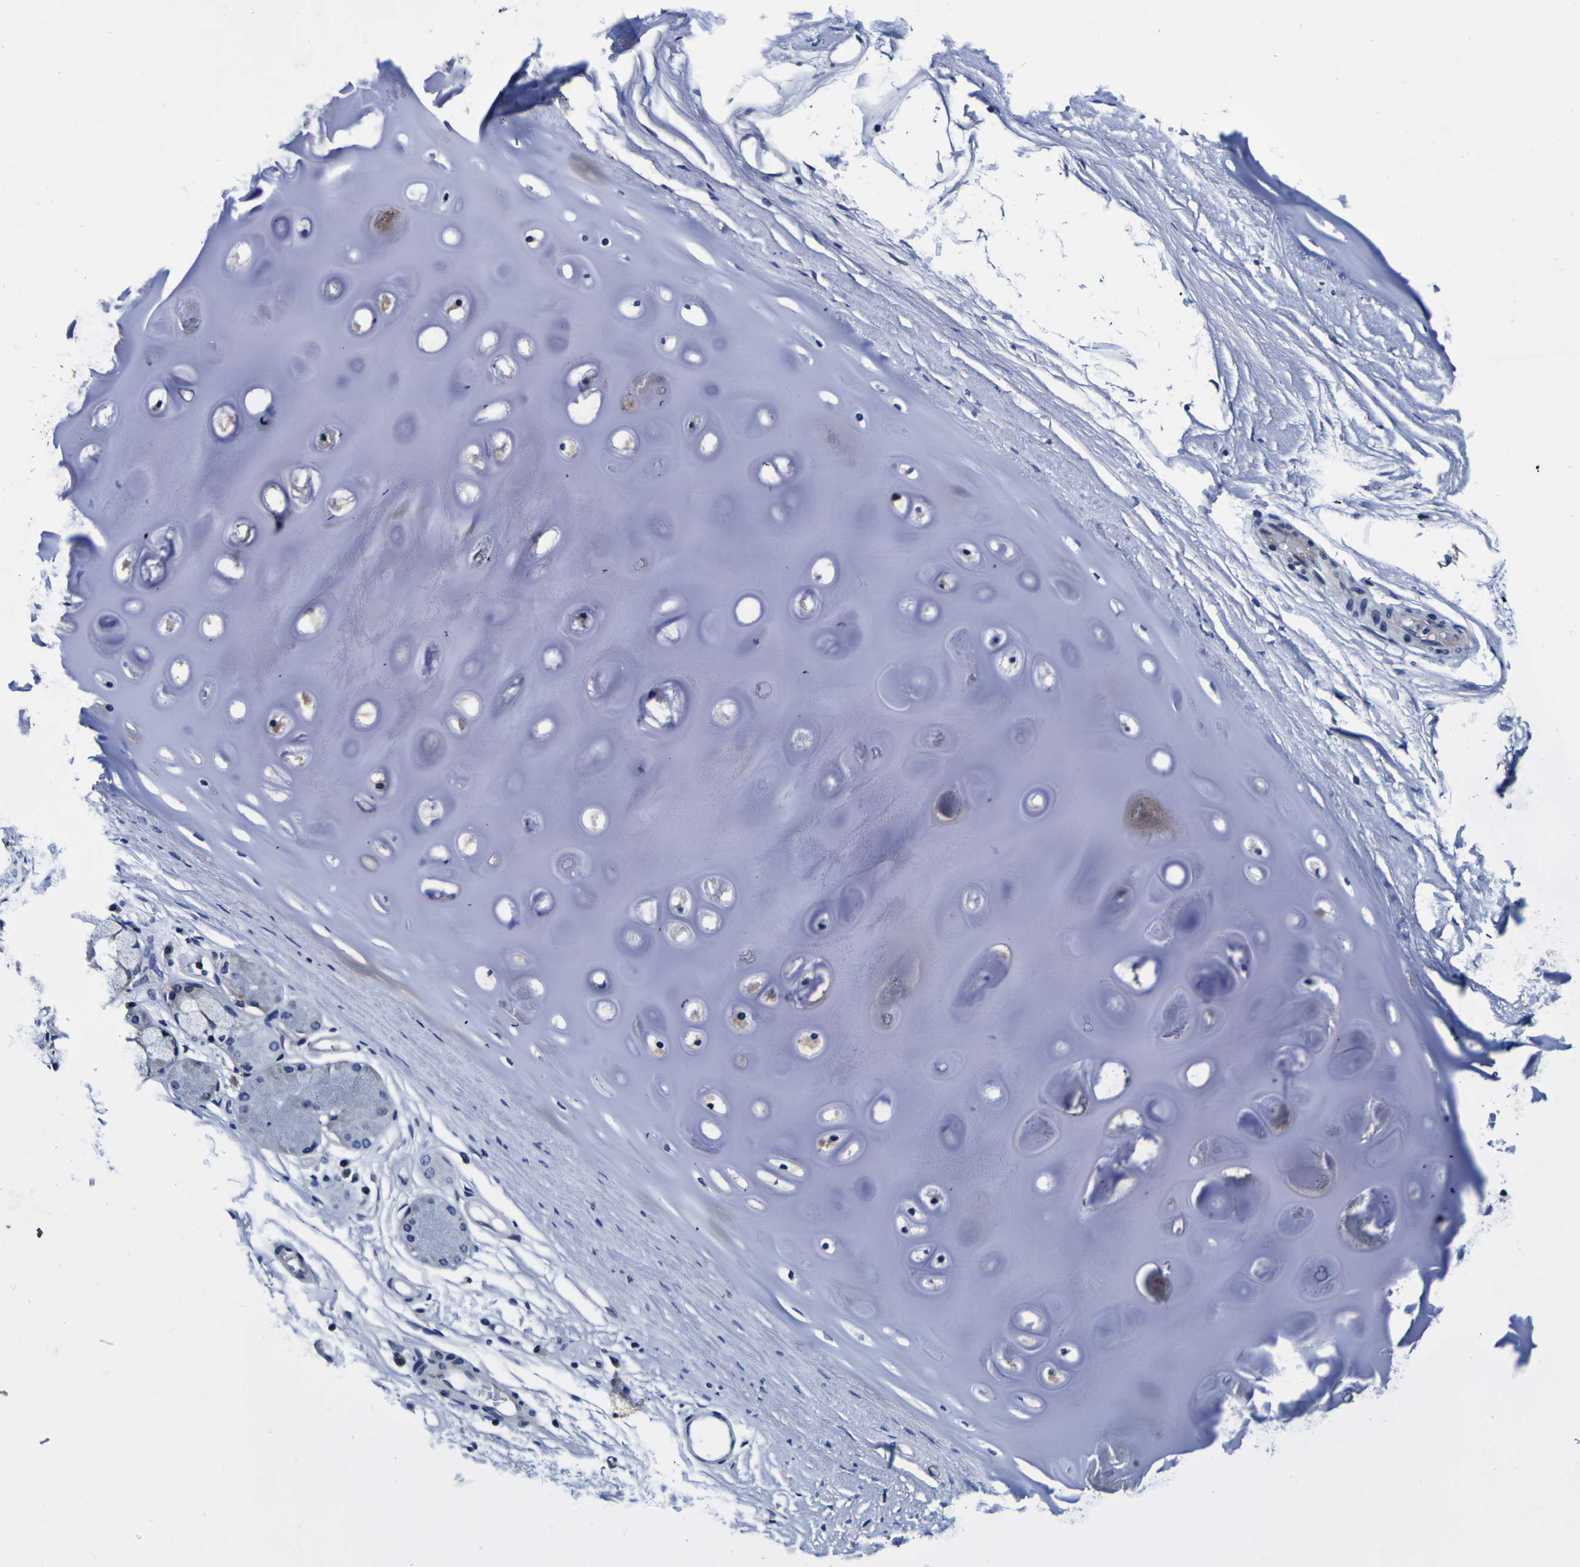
{"staining": {"intensity": "negative", "quantity": "none", "location": "none"}, "tissue": "adipose tissue", "cell_type": "Adipocytes", "image_type": "normal", "snomed": [{"axis": "morphology", "description": "Normal tissue, NOS"}, {"axis": "topography", "description": "Bronchus"}], "caption": "This is a micrograph of immunohistochemistry staining of unremarkable adipose tissue, which shows no positivity in adipocytes. Brightfield microscopy of IHC stained with DAB (3,3'-diaminobenzidine) (brown) and hematoxylin (blue), captured at high magnification.", "gene": "PDLIM4", "patient": {"sex": "female", "age": 73}}